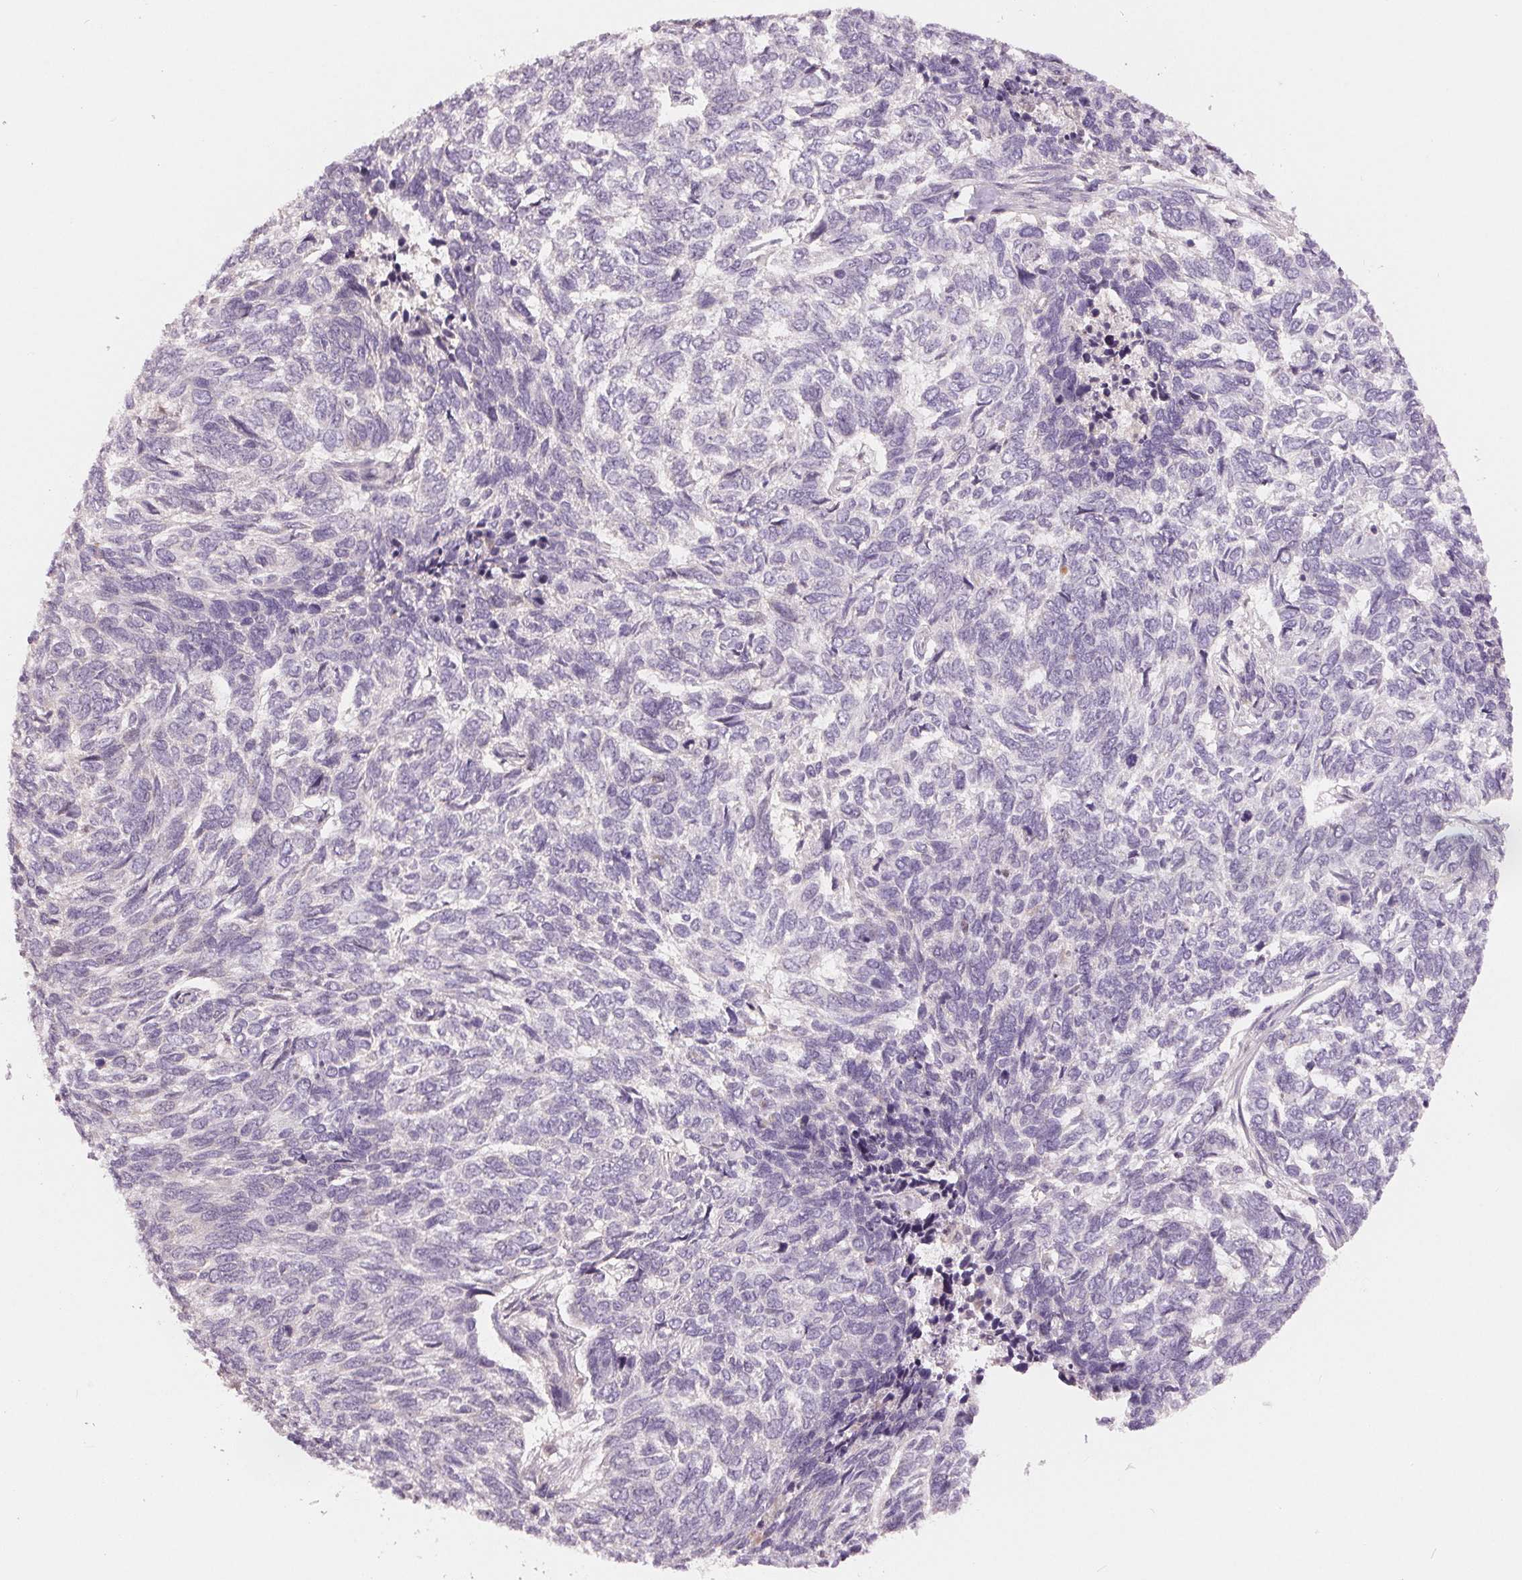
{"staining": {"intensity": "negative", "quantity": "none", "location": "none"}, "tissue": "skin cancer", "cell_type": "Tumor cells", "image_type": "cancer", "snomed": [{"axis": "morphology", "description": "Basal cell carcinoma"}, {"axis": "topography", "description": "Skin"}], "caption": "A histopathology image of human skin basal cell carcinoma is negative for staining in tumor cells.", "gene": "AQP8", "patient": {"sex": "female", "age": 65}}